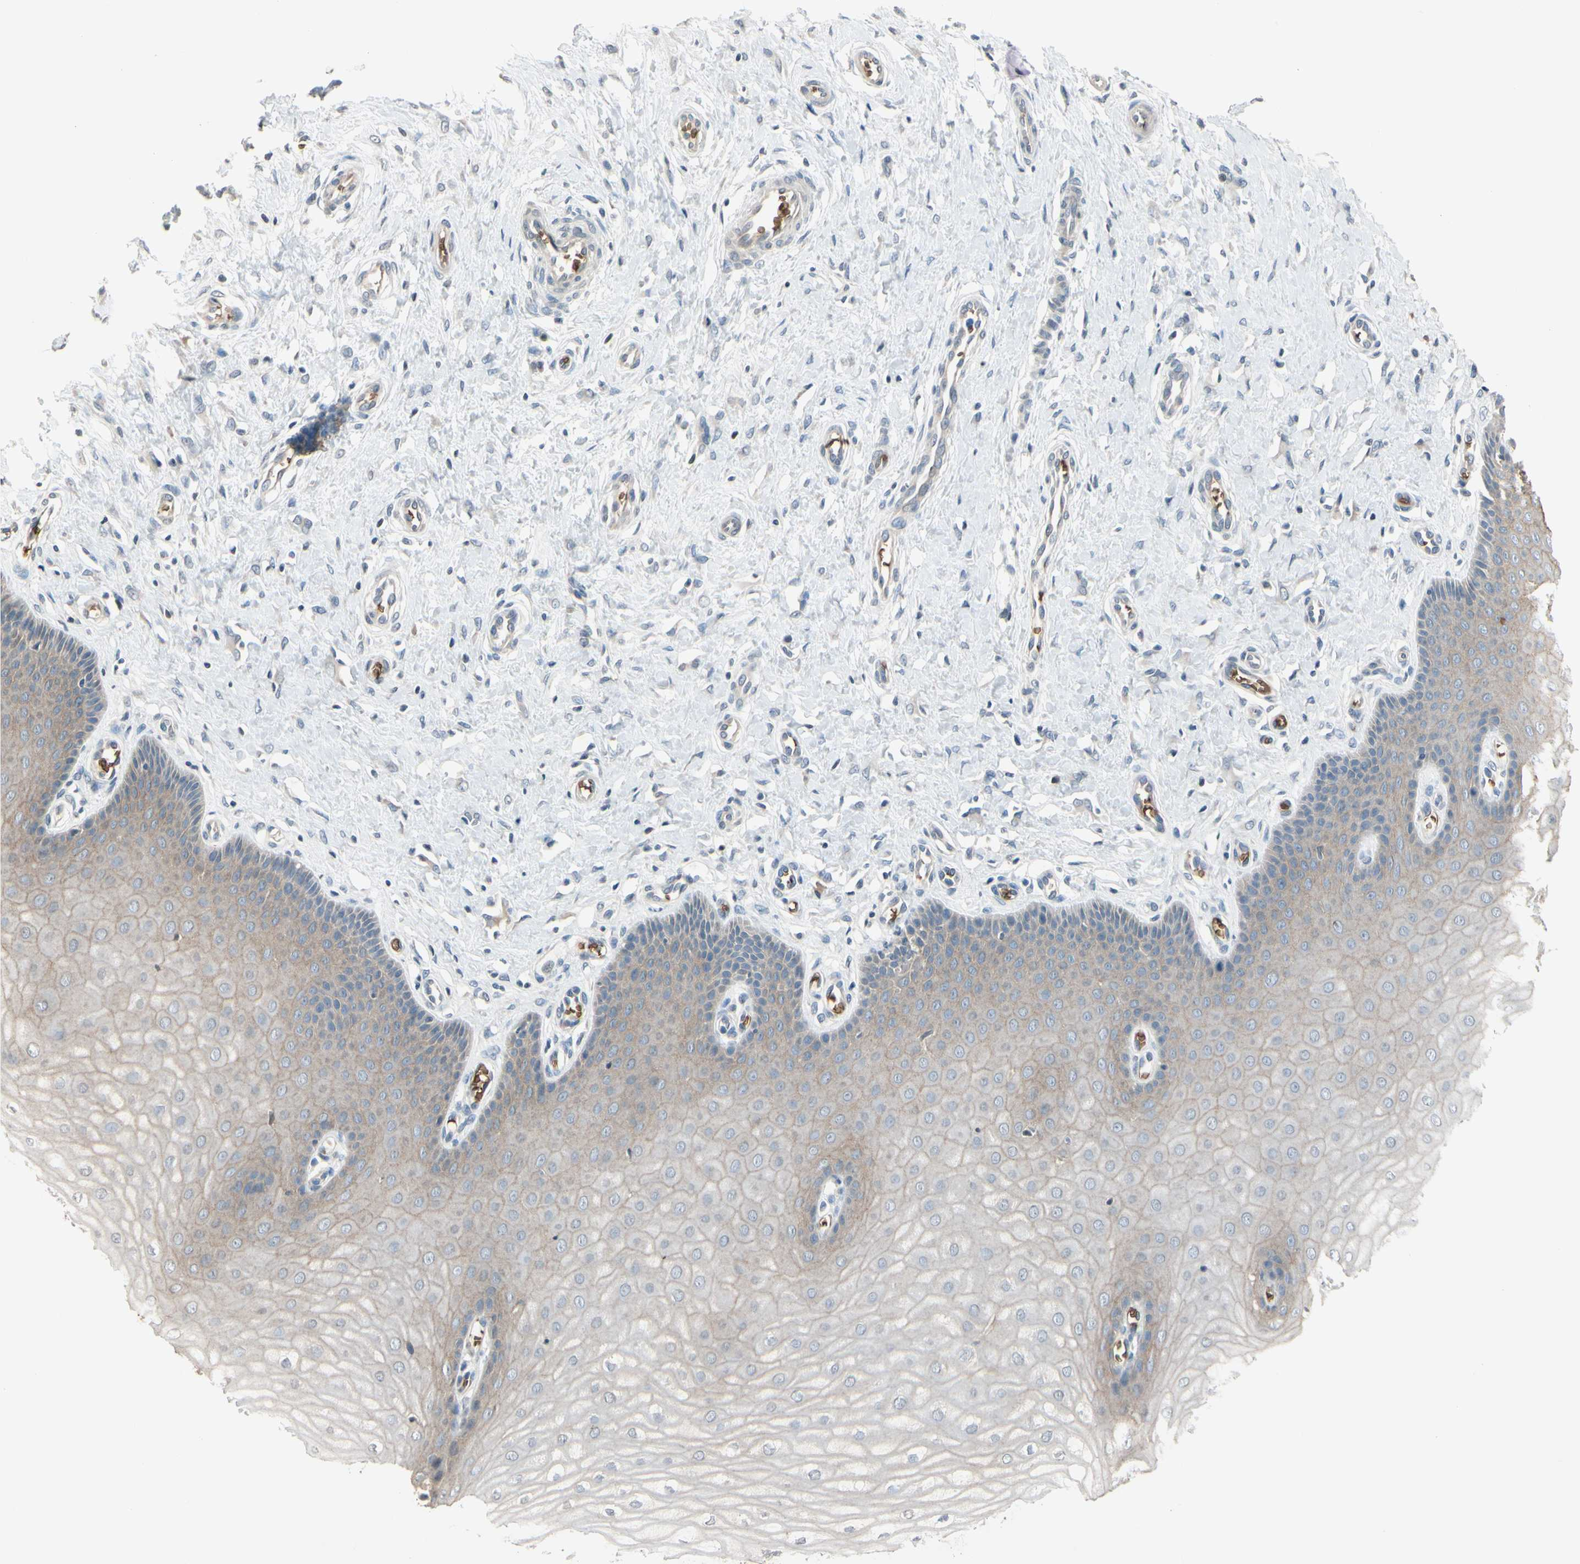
{"staining": {"intensity": "weak", "quantity": "<25%", "location": "cytoplasmic/membranous"}, "tissue": "cervix", "cell_type": "Glandular cells", "image_type": "normal", "snomed": [{"axis": "morphology", "description": "Normal tissue, NOS"}, {"axis": "topography", "description": "Cervix"}], "caption": "Glandular cells are negative for brown protein staining in normal cervix. Nuclei are stained in blue.", "gene": "GYPC", "patient": {"sex": "female", "age": 55}}